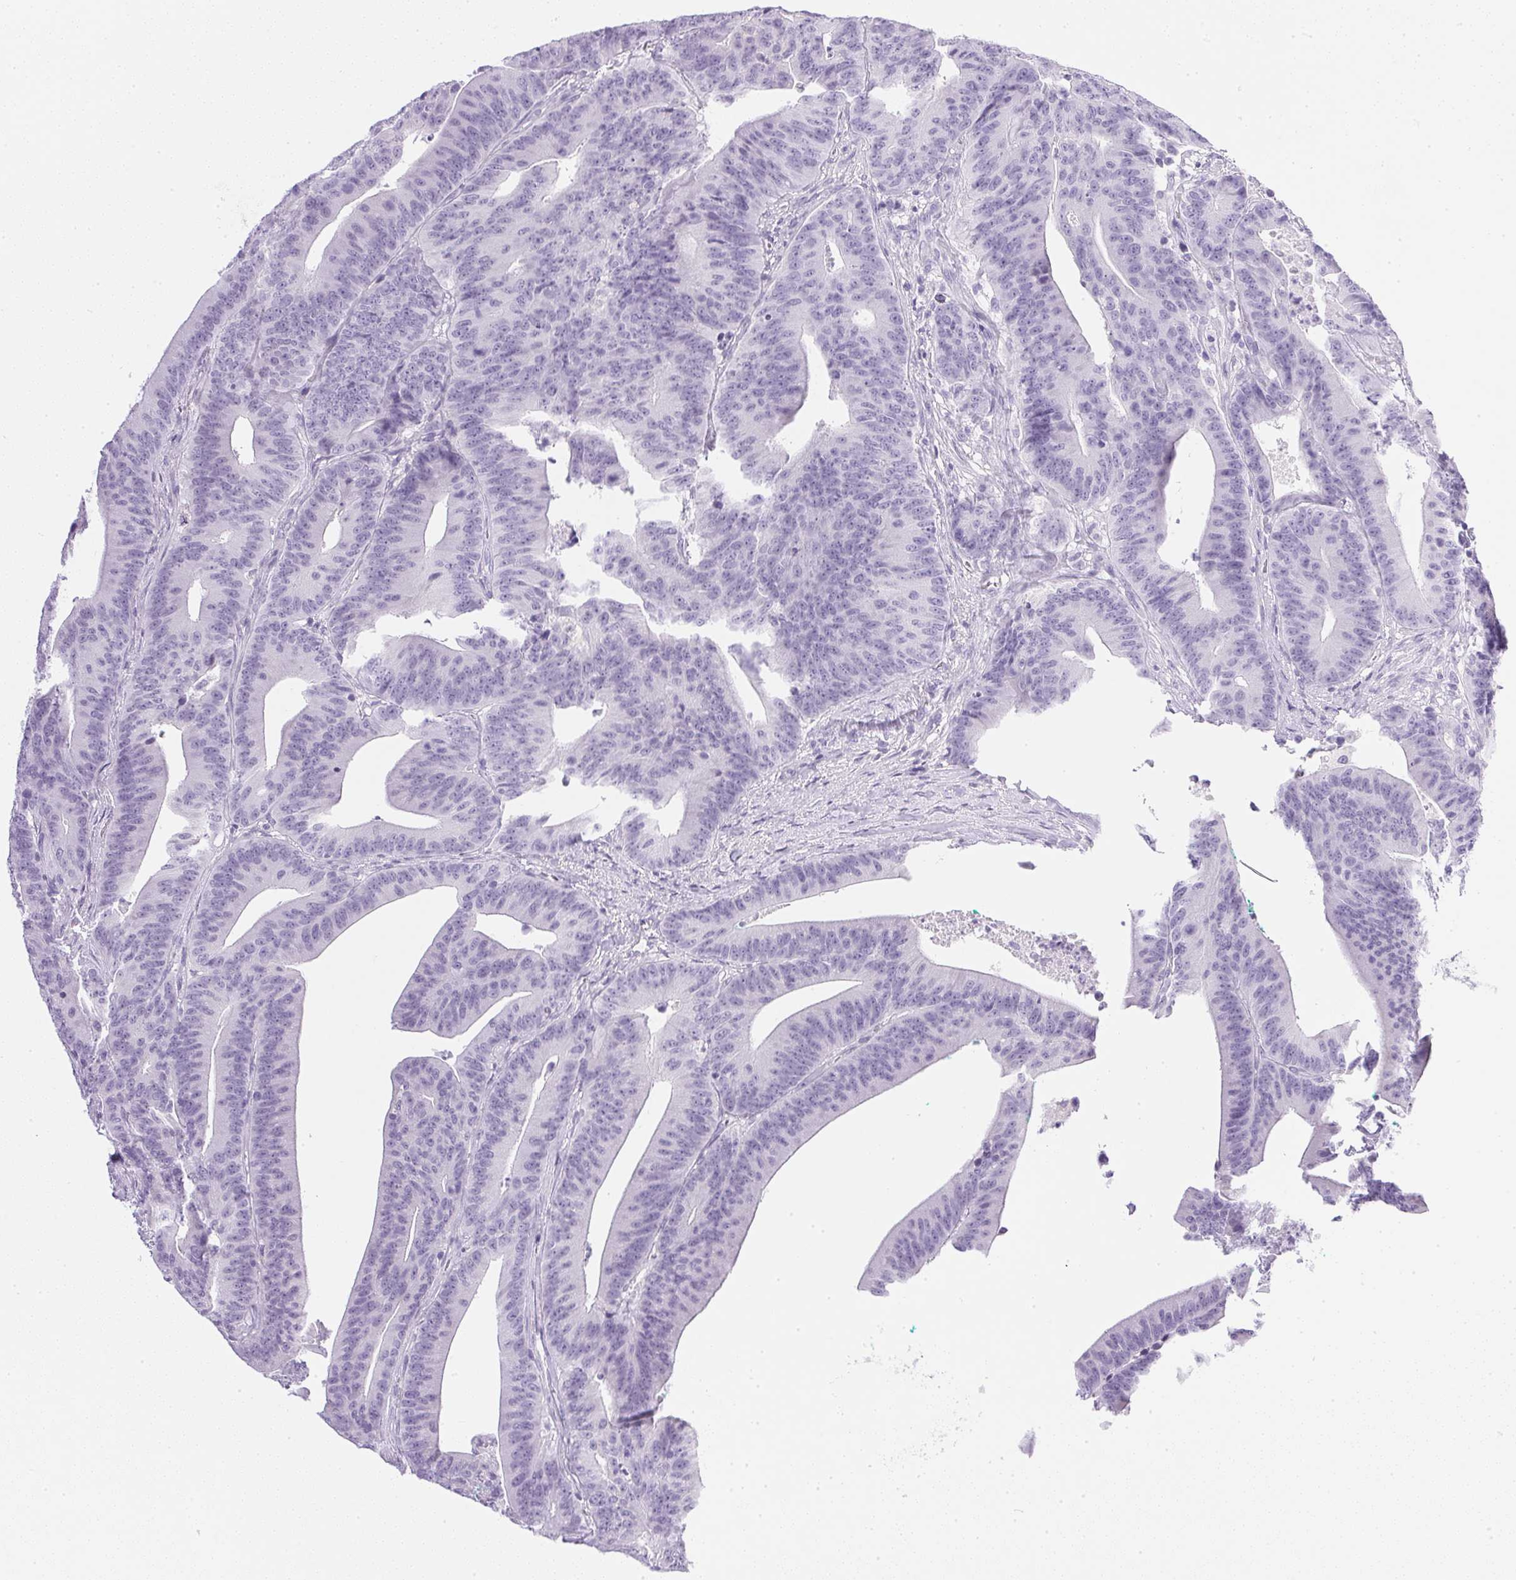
{"staining": {"intensity": "negative", "quantity": "none", "location": "none"}, "tissue": "colorectal cancer", "cell_type": "Tumor cells", "image_type": "cancer", "snomed": [{"axis": "morphology", "description": "Adenocarcinoma, NOS"}, {"axis": "topography", "description": "Colon"}], "caption": "Micrograph shows no protein positivity in tumor cells of colorectal cancer tissue.", "gene": "CPB1", "patient": {"sex": "female", "age": 78}}